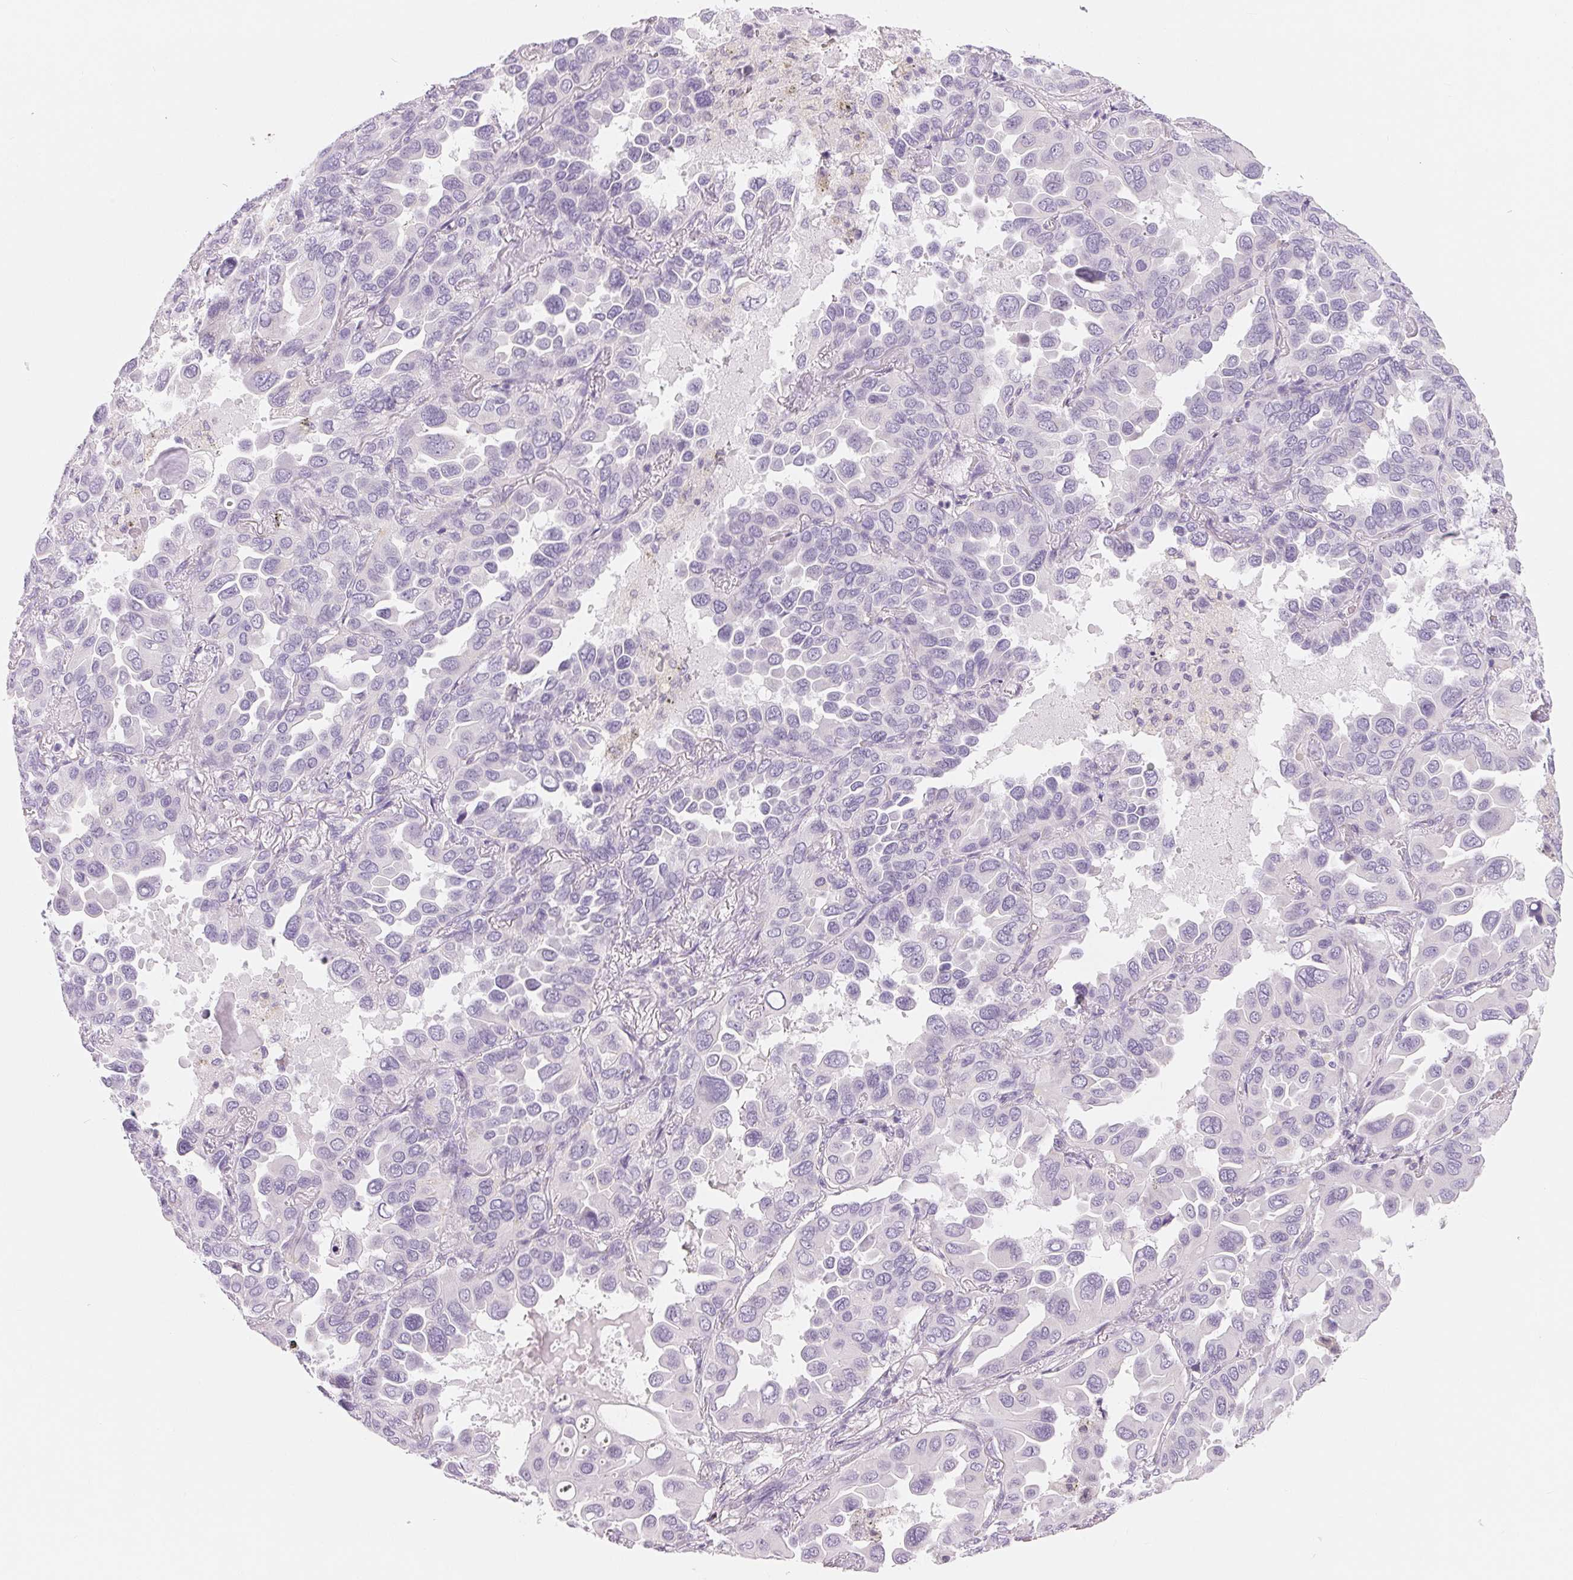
{"staining": {"intensity": "negative", "quantity": "none", "location": "none"}, "tissue": "lung cancer", "cell_type": "Tumor cells", "image_type": "cancer", "snomed": [{"axis": "morphology", "description": "Adenocarcinoma, NOS"}, {"axis": "topography", "description": "Lung"}], "caption": "Tumor cells are negative for brown protein staining in lung cancer (adenocarcinoma). Brightfield microscopy of immunohistochemistry stained with DAB (3,3'-diaminobenzidine) (brown) and hematoxylin (blue), captured at high magnification.", "gene": "SPACA5B", "patient": {"sex": "male", "age": 64}}